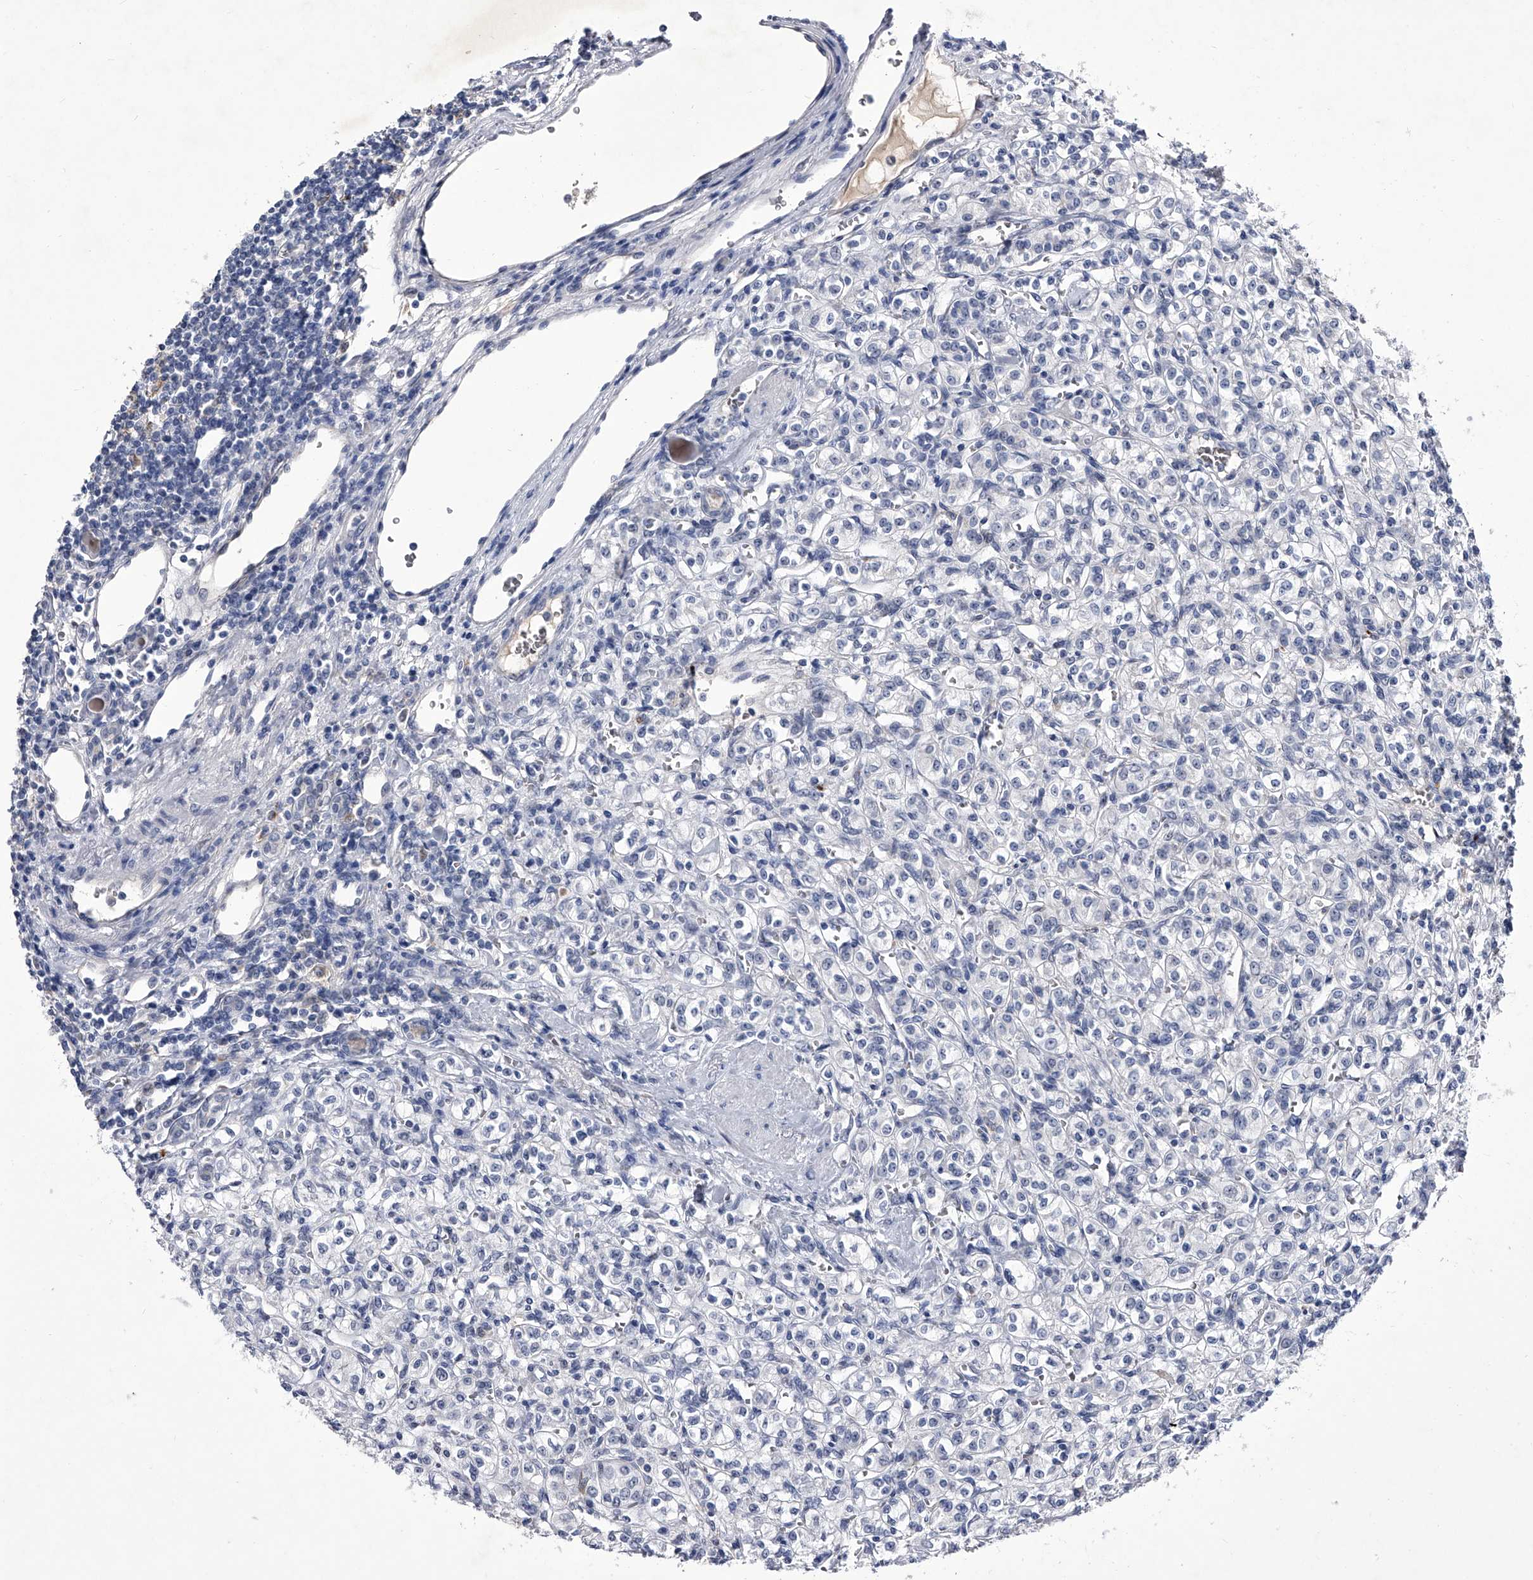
{"staining": {"intensity": "negative", "quantity": "none", "location": "none"}, "tissue": "renal cancer", "cell_type": "Tumor cells", "image_type": "cancer", "snomed": [{"axis": "morphology", "description": "Adenocarcinoma, NOS"}, {"axis": "topography", "description": "Kidney"}], "caption": "This is an IHC micrograph of adenocarcinoma (renal). There is no positivity in tumor cells.", "gene": "CRISP2", "patient": {"sex": "male", "age": 77}}